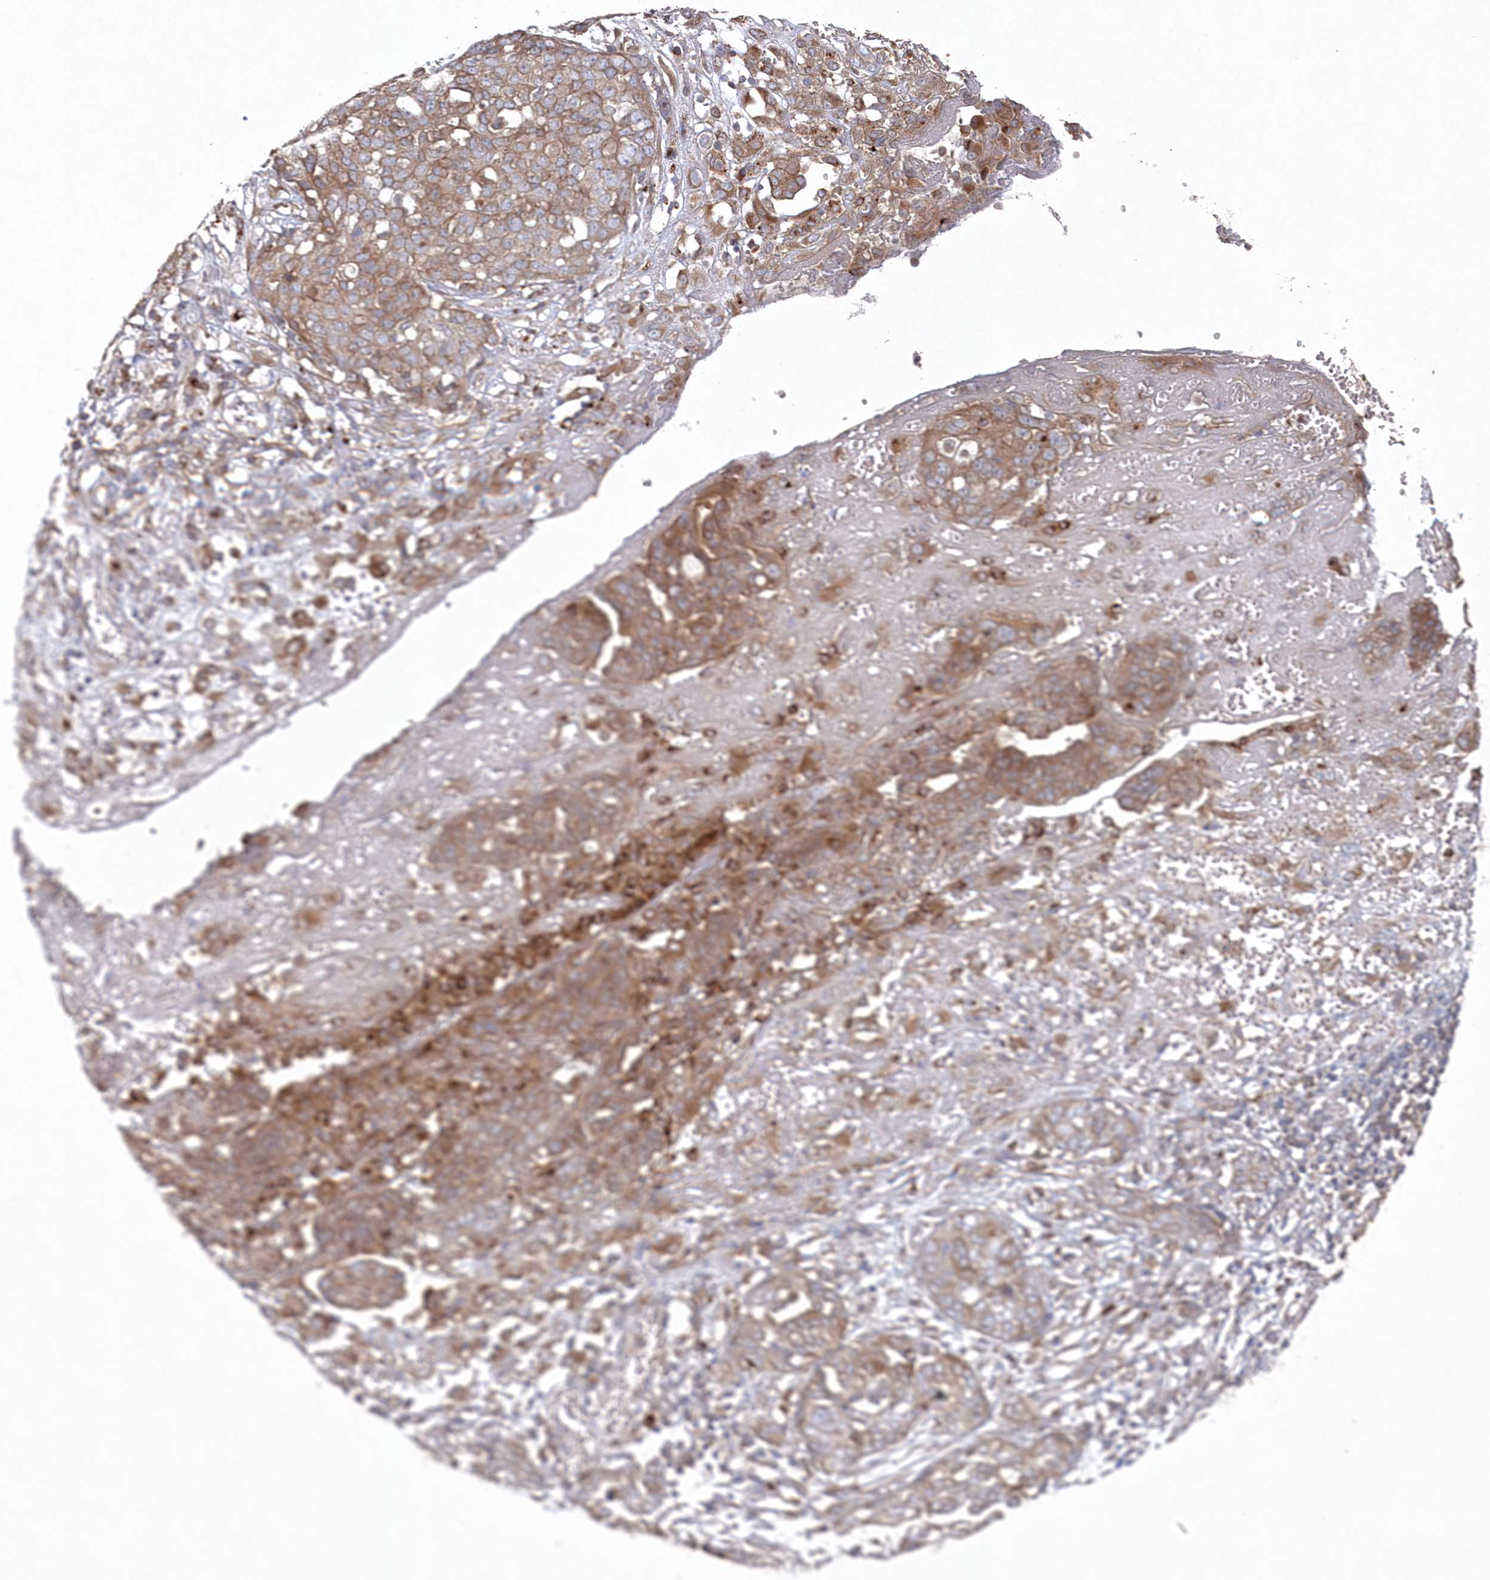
{"staining": {"intensity": "moderate", "quantity": ">75%", "location": "cytoplasmic/membranous"}, "tissue": "ovarian cancer", "cell_type": "Tumor cells", "image_type": "cancer", "snomed": [{"axis": "morphology", "description": "Cystadenocarcinoma, serous, NOS"}, {"axis": "topography", "description": "Soft tissue"}, {"axis": "topography", "description": "Ovary"}], "caption": "Immunohistochemistry (IHC) (DAB (3,3'-diaminobenzidine)) staining of ovarian cancer (serous cystadenocarcinoma) reveals moderate cytoplasmic/membranous protein staining in about >75% of tumor cells.", "gene": "ASNSD1", "patient": {"sex": "female", "age": 57}}